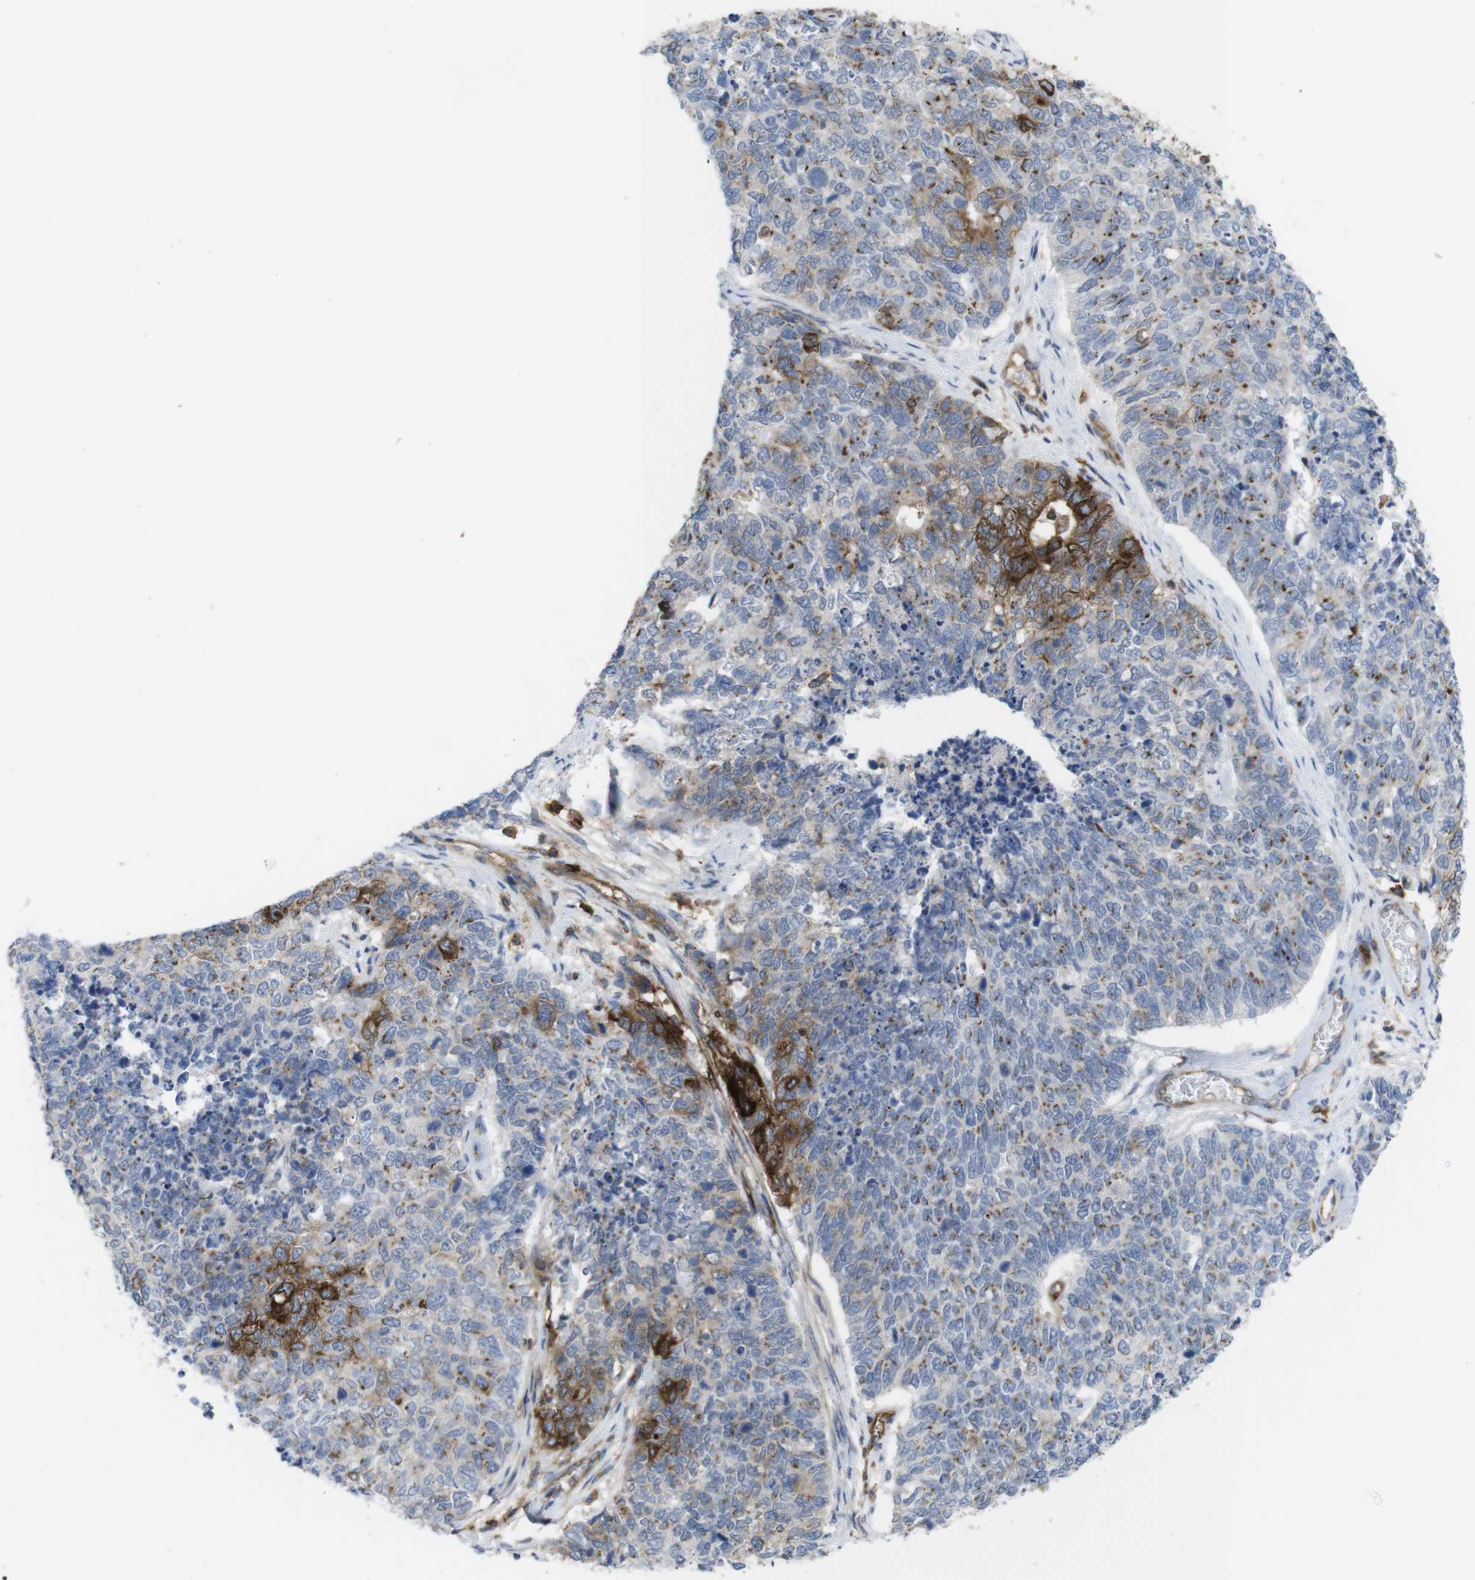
{"staining": {"intensity": "strong", "quantity": "<25%", "location": "cytoplasmic/membranous"}, "tissue": "cervical cancer", "cell_type": "Tumor cells", "image_type": "cancer", "snomed": [{"axis": "morphology", "description": "Squamous cell carcinoma, NOS"}, {"axis": "topography", "description": "Cervix"}], "caption": "The immunohistochemical stain labels strong cytoplasmic/membranous staining in tumor cells of cervical squamous cell carcinoma tissue. Using DAB (brown) and hematoxylin (blue) stains, captured at high magnification using brightfield microscopy.", "gene": "CCR6", "patient": {"sex": "female", "age": 63}}